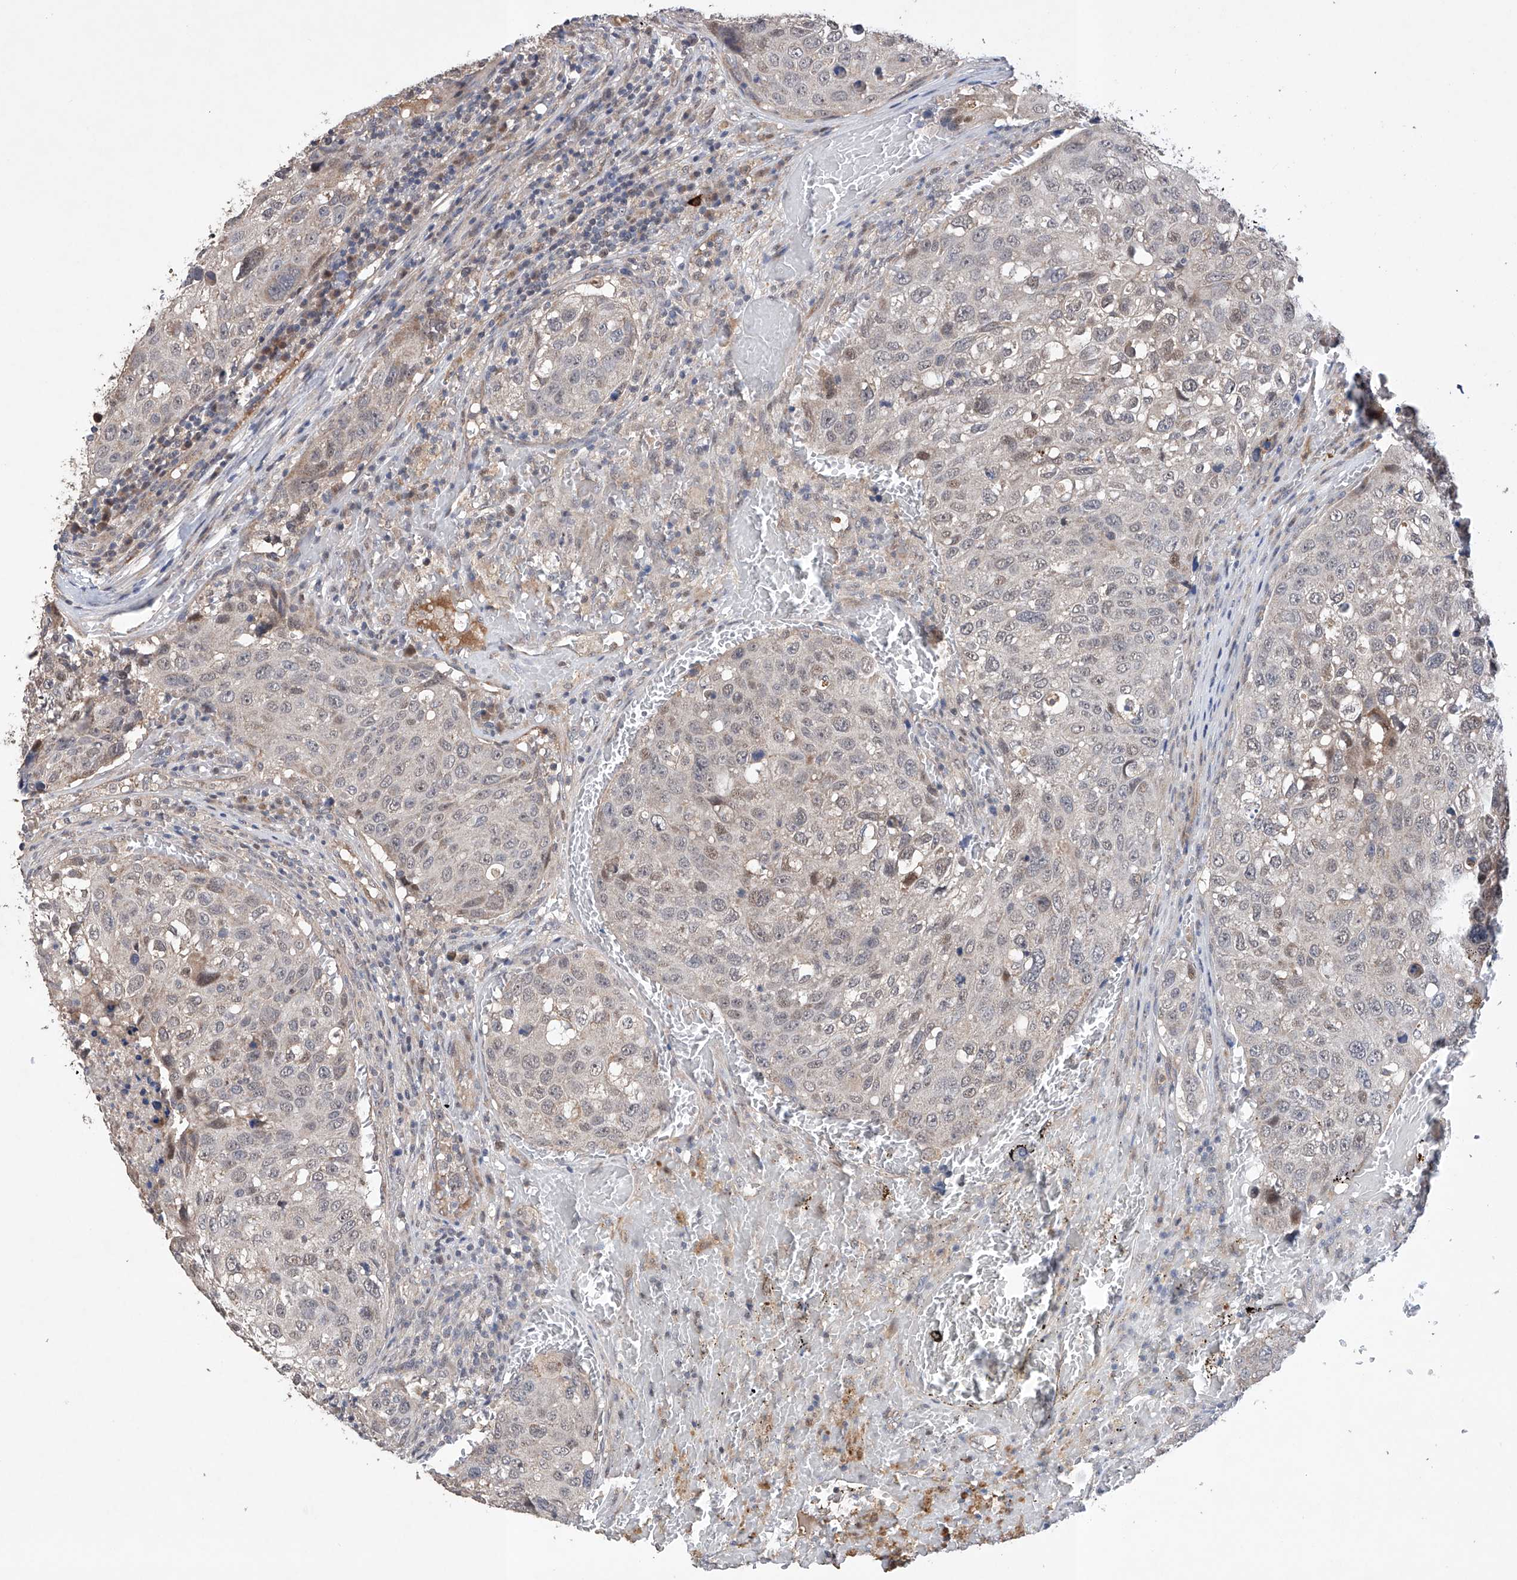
{"staining": {"intensity": "weak", "quantity": "25%-75%", "location": "nuclear"}, "tissue": "urothelial cancer", "cell_type": "Tumor cells", "image_type": "cancer", "snomed": [{"axis": "morphology", "description": "Urothelial carcinoma, High grade"}, {"axis": "topography", "description": "Lymph node"}, {"axis": "topography", "description": "Urinary bladder"}], "caption": "Urothelial carcinoma (high-grade) was stained to show a protein in brown. There is low levels of weak nuclear positivity in approximately 25%-75% of tumor cells. Immunohistochemistry stains the protein in brown and the nuclei are stained blue.", "gene": "AFG1L", "patient": {"sex": "male", "age": 51}}